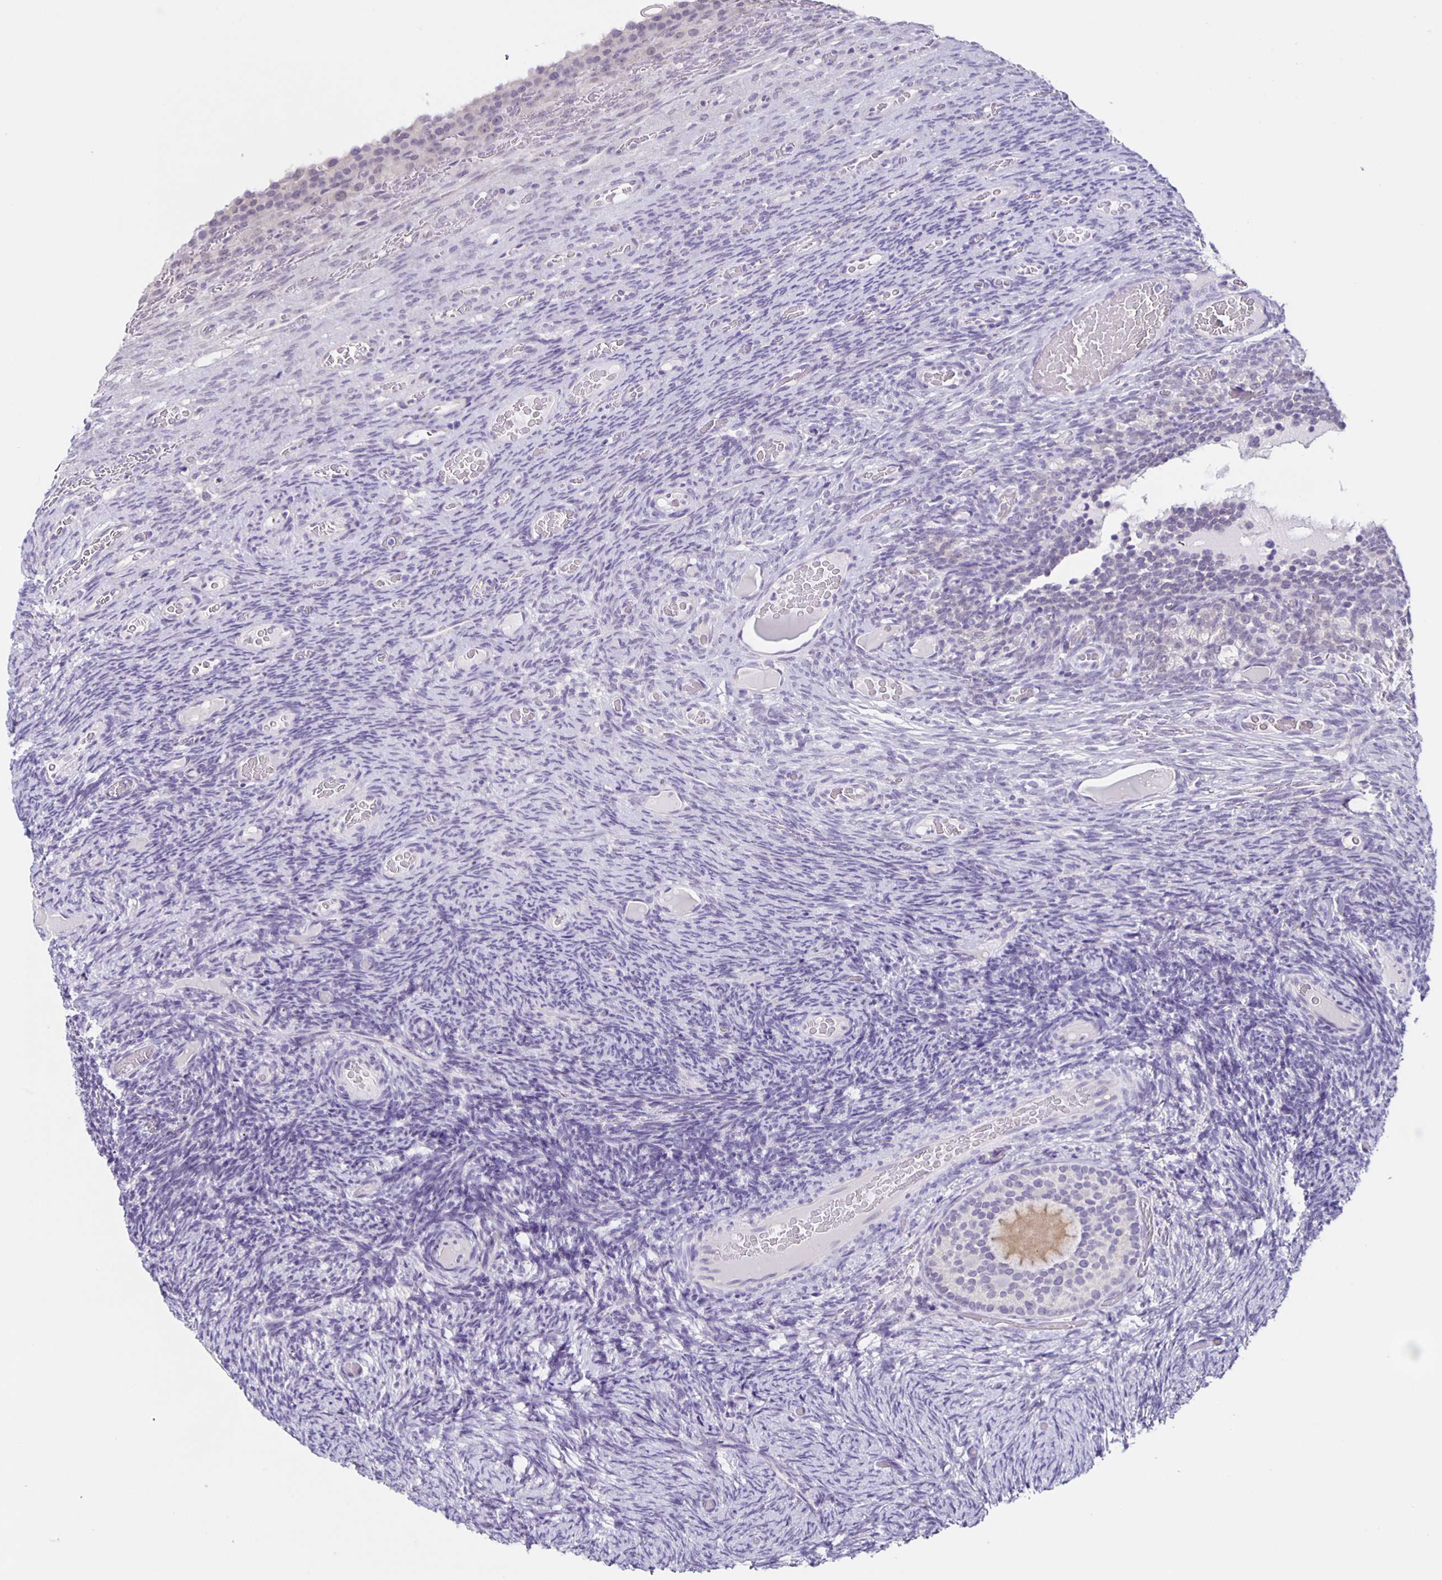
{"staining": {"intensity": "weak", "quantity": "<25%", "location": "cytoplasmic/membranous"}, "tissue": "ovary", "cell_type": "Follicle cells", "image_type": "normal", "snomed": [{"axis": "morphology", "description": "Normal tissue, NOS"}, {"axis": "topography", "description": "Ovary"}], "caption": "IHC of benign human ovary exhibits no expression in follicle cells. The staining was performed using DAB (3,3'-diaminobenzidine) to visualize the protein expression in brown, while the nuclei were stained in blue with hematoxylin (Magnification: 20x).", "gene": "SLC12A3", "patient": {"sex": "female", "age": 34}}